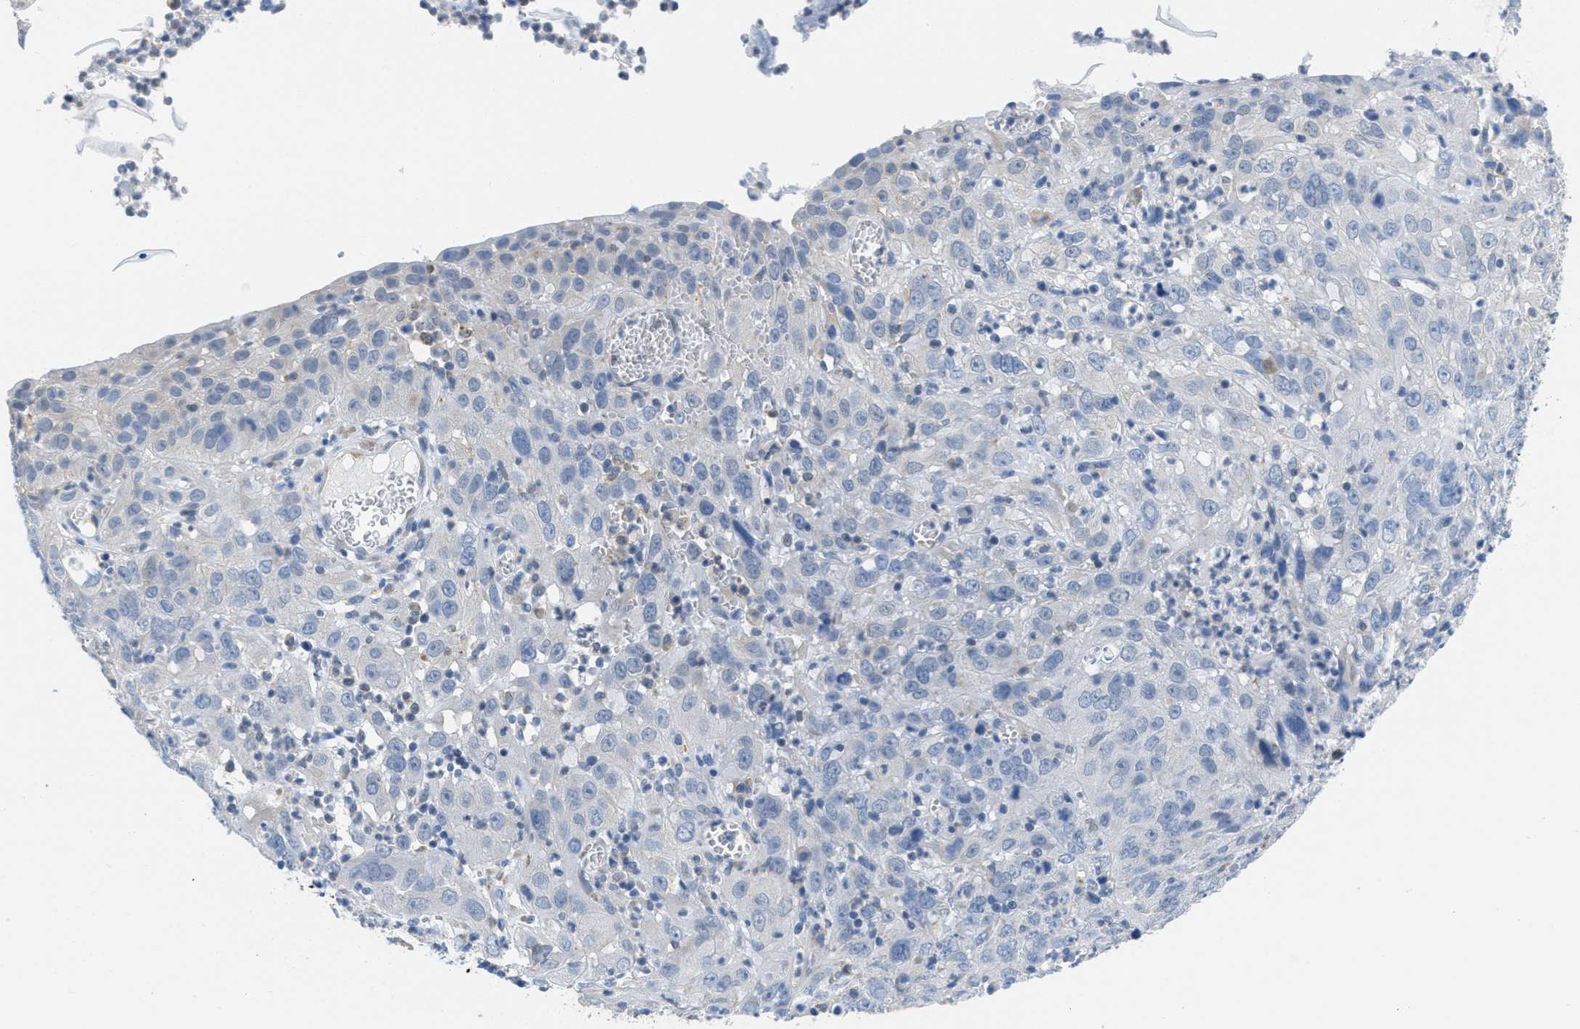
{"staining": {"intensity": "negative", "quantity": "none", "location": "none"}, "tissue": "cervical cancer", "cell_type": "Tumor cells", "image_type": "cancer", "snomed": [{"axis": "morphology", "description": "Squamous cell carcinoma, NOS"}, {"axis": "topography", "description": "Cervix"}], "caption": "The histopathology image exhibits no significant expression in tumor cells of cervical cancer (squamous cell carcinoma). (Brightfield microscopy of DAB IHC at high magnification).", "gene": "PTDSS1", "patient": {"sex": "female", "age": 32}}